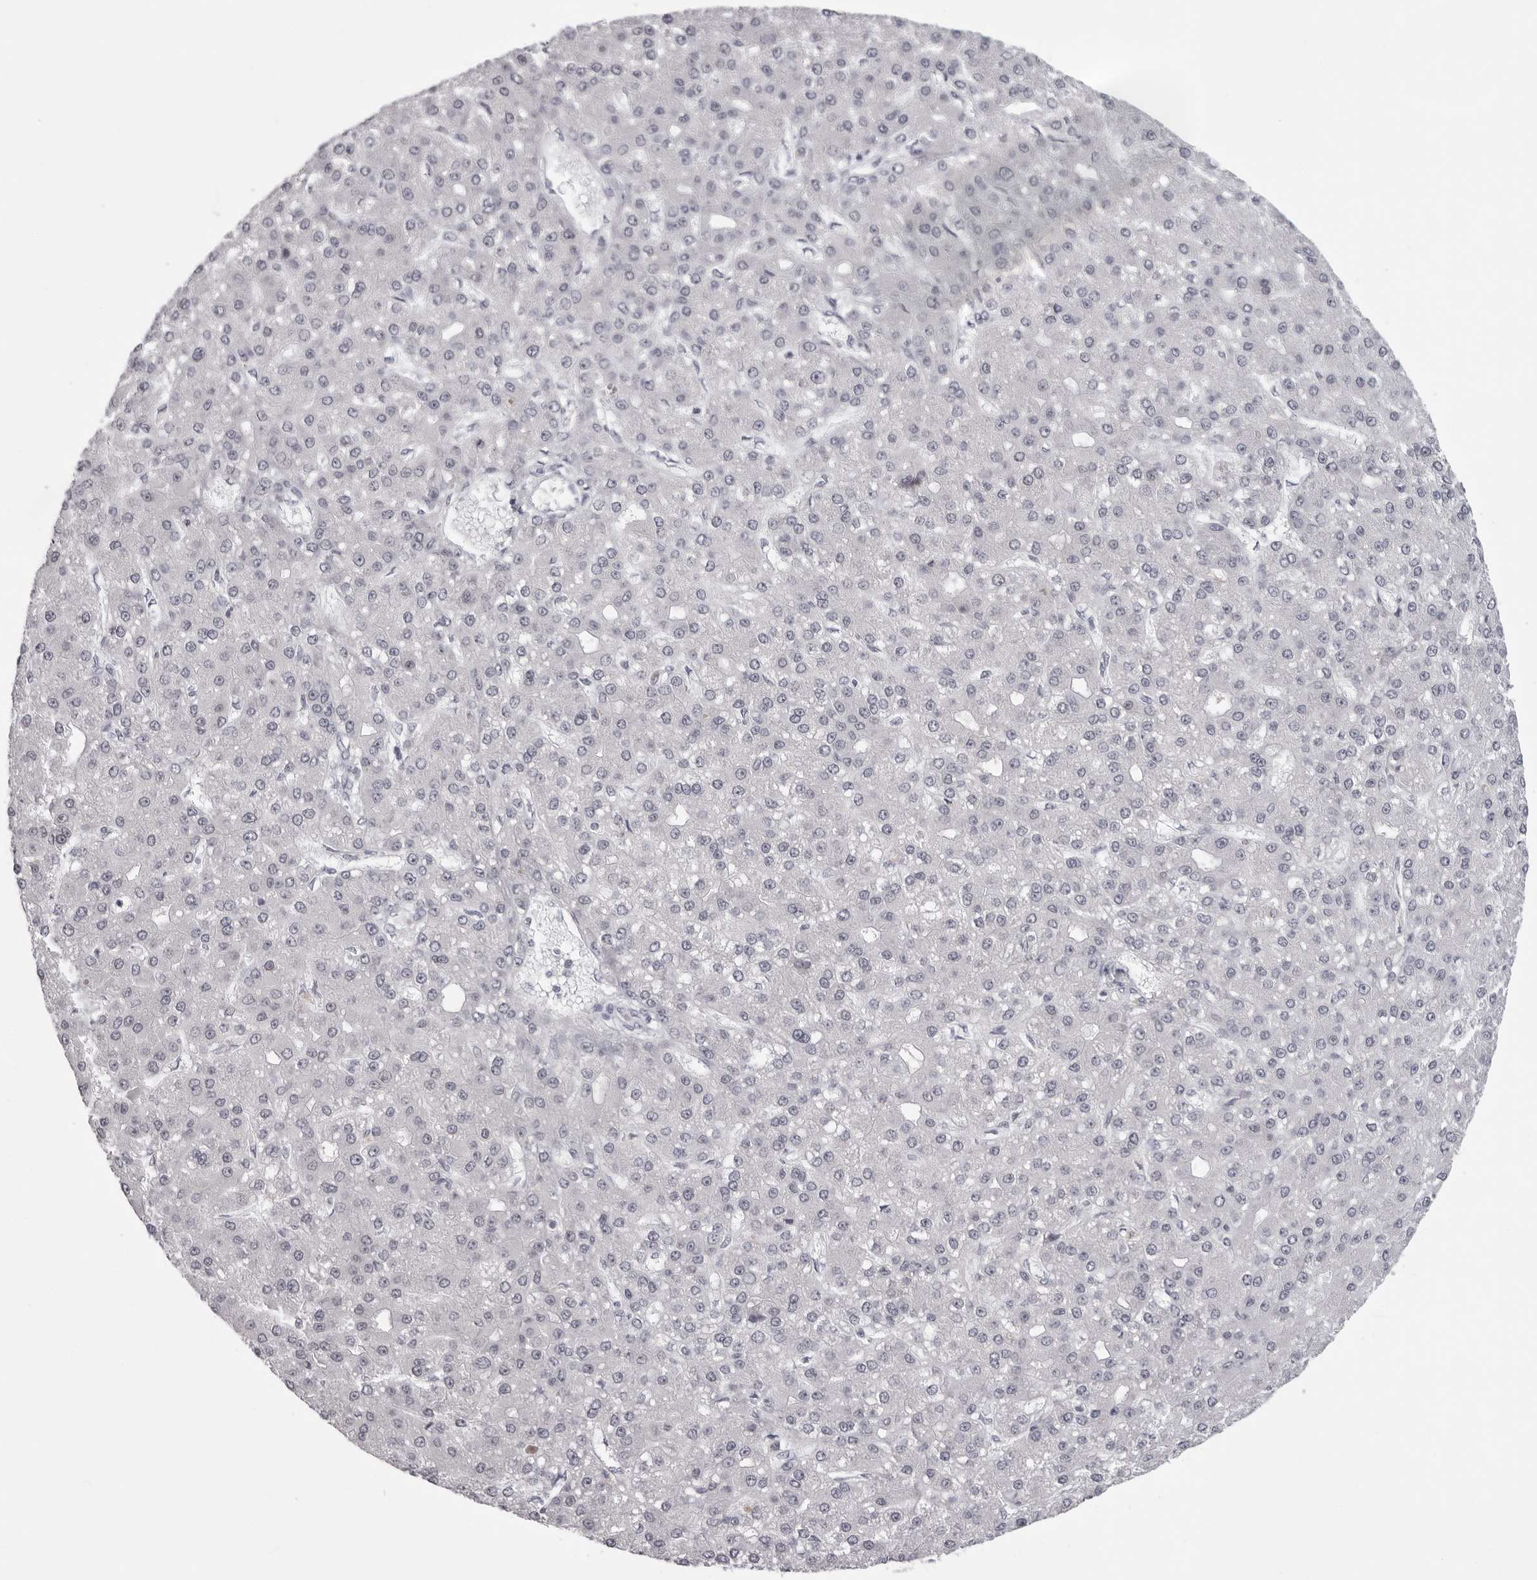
{"staining": {"intensity": "weak", "quantity": "25%-75%", "location": "nuclear"}, "tissue": "liver cancer", "cell_type": "Tumor cells", "image_type": "cancer", "snomed": [{"axis": "morphology", "description": "Carcinoma, Hepatocellular, NOS"}, {"axis": "topography", "description": "Liver"}], "caption": "Weak nuclear protein staining is seen in about 25%-75% of tumor cells in liver cancer.", "gene": "EXOSC10", "patient": {"sex": "male", "age": 67}}